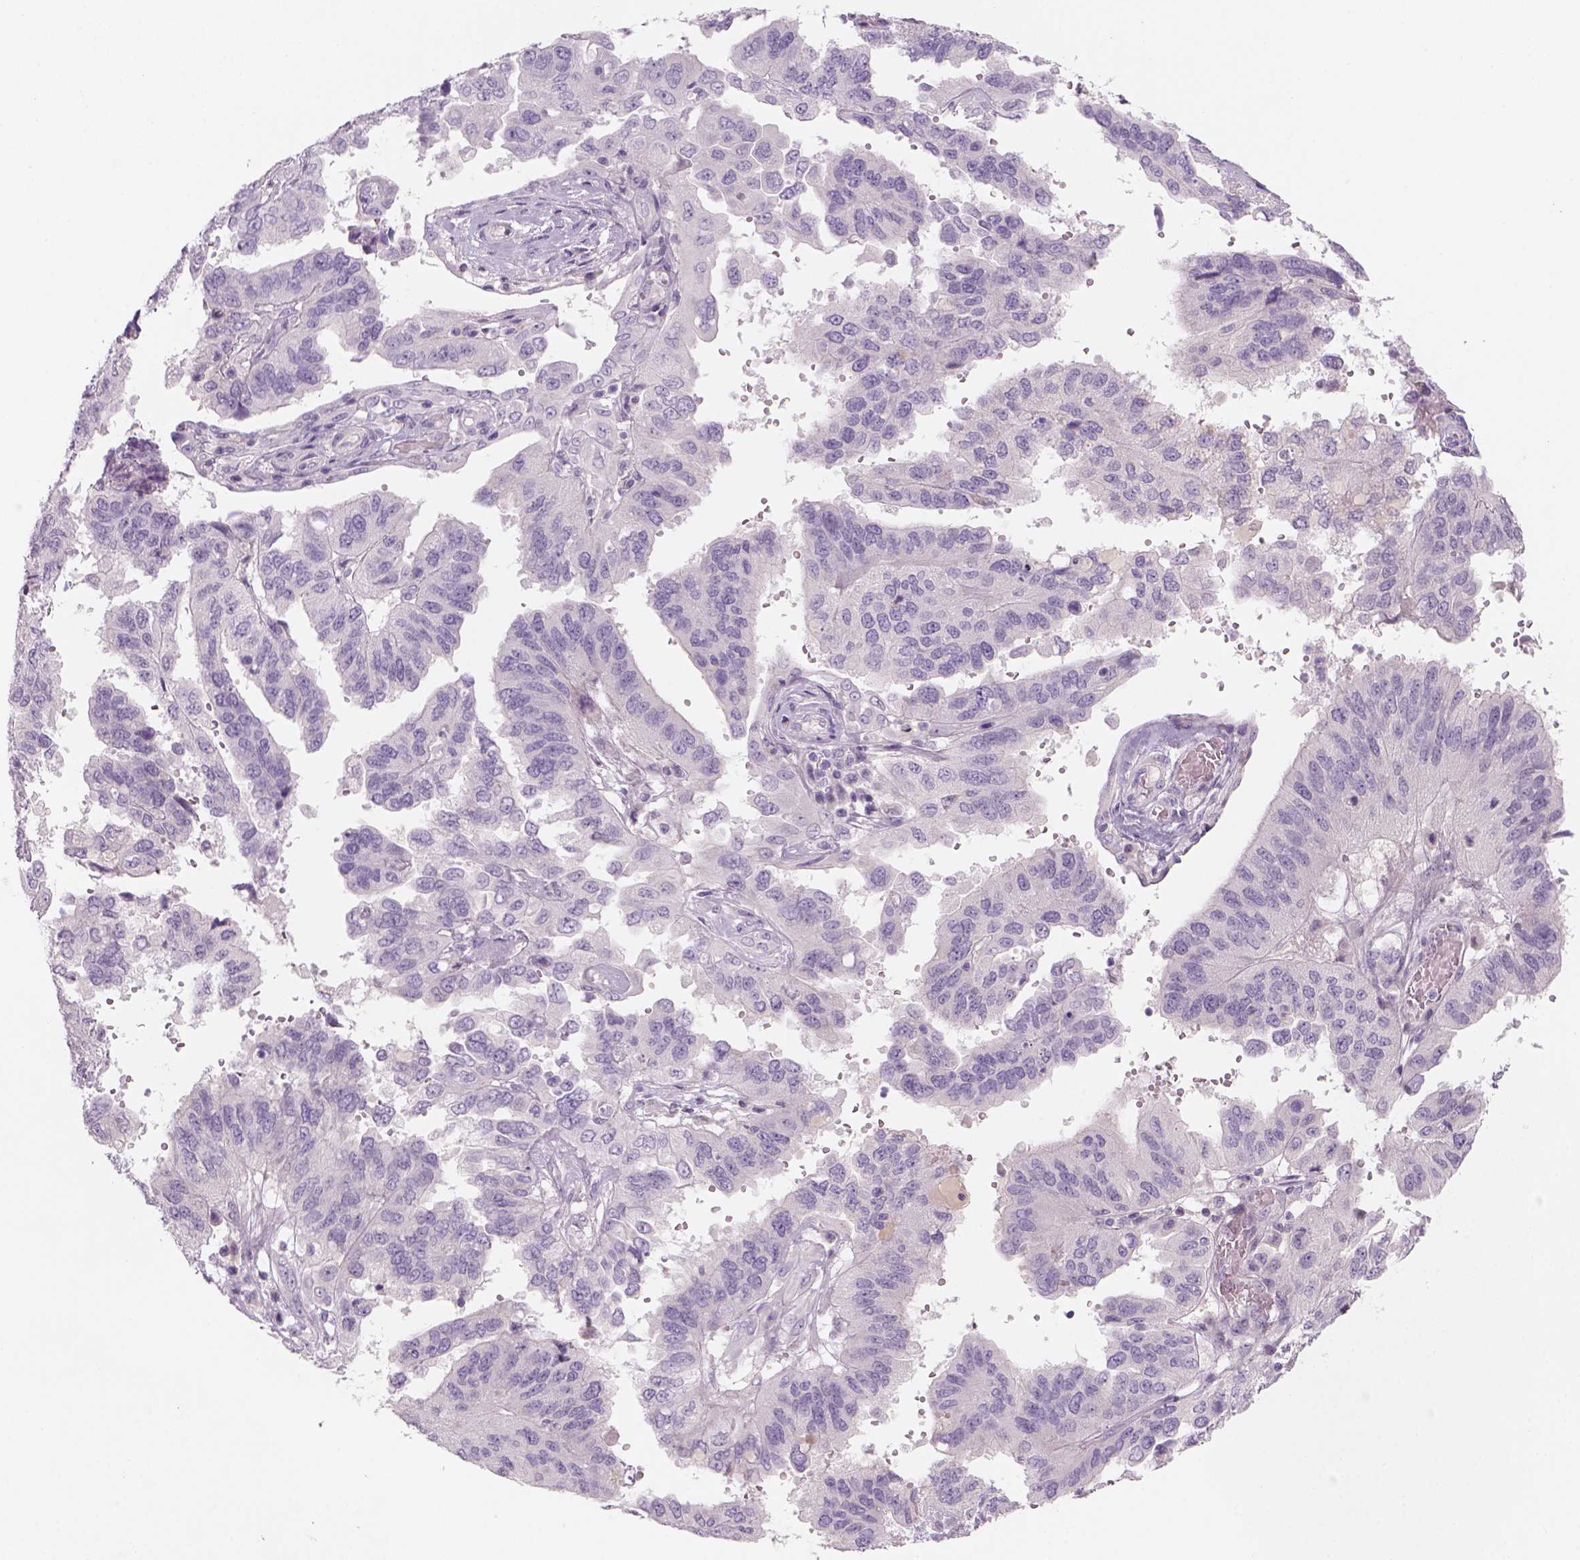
{"staining": {"intensity": "negative", "quantity": "none", "location": "none"}, "tissue": "ovarian cancer", "cell_type": "Tumor cells", "image_type": "cancer", "snomed": [{"axis": "morphology", "description": "Cystadenocarcinoma, serous, NOS"}, {"axis": "topography", "description": "Ovary"}], "caption": "Immunohistochemistry micrograph of neoplastic tissue: serous cystadenocarcinoma (ovarian) stained with DAB (3,3'-diaminobenzidine) exhibits no significant protein expression in tumor cells.", "gene": "KRT25", "patient": {"sex": "female", "age": 79}}